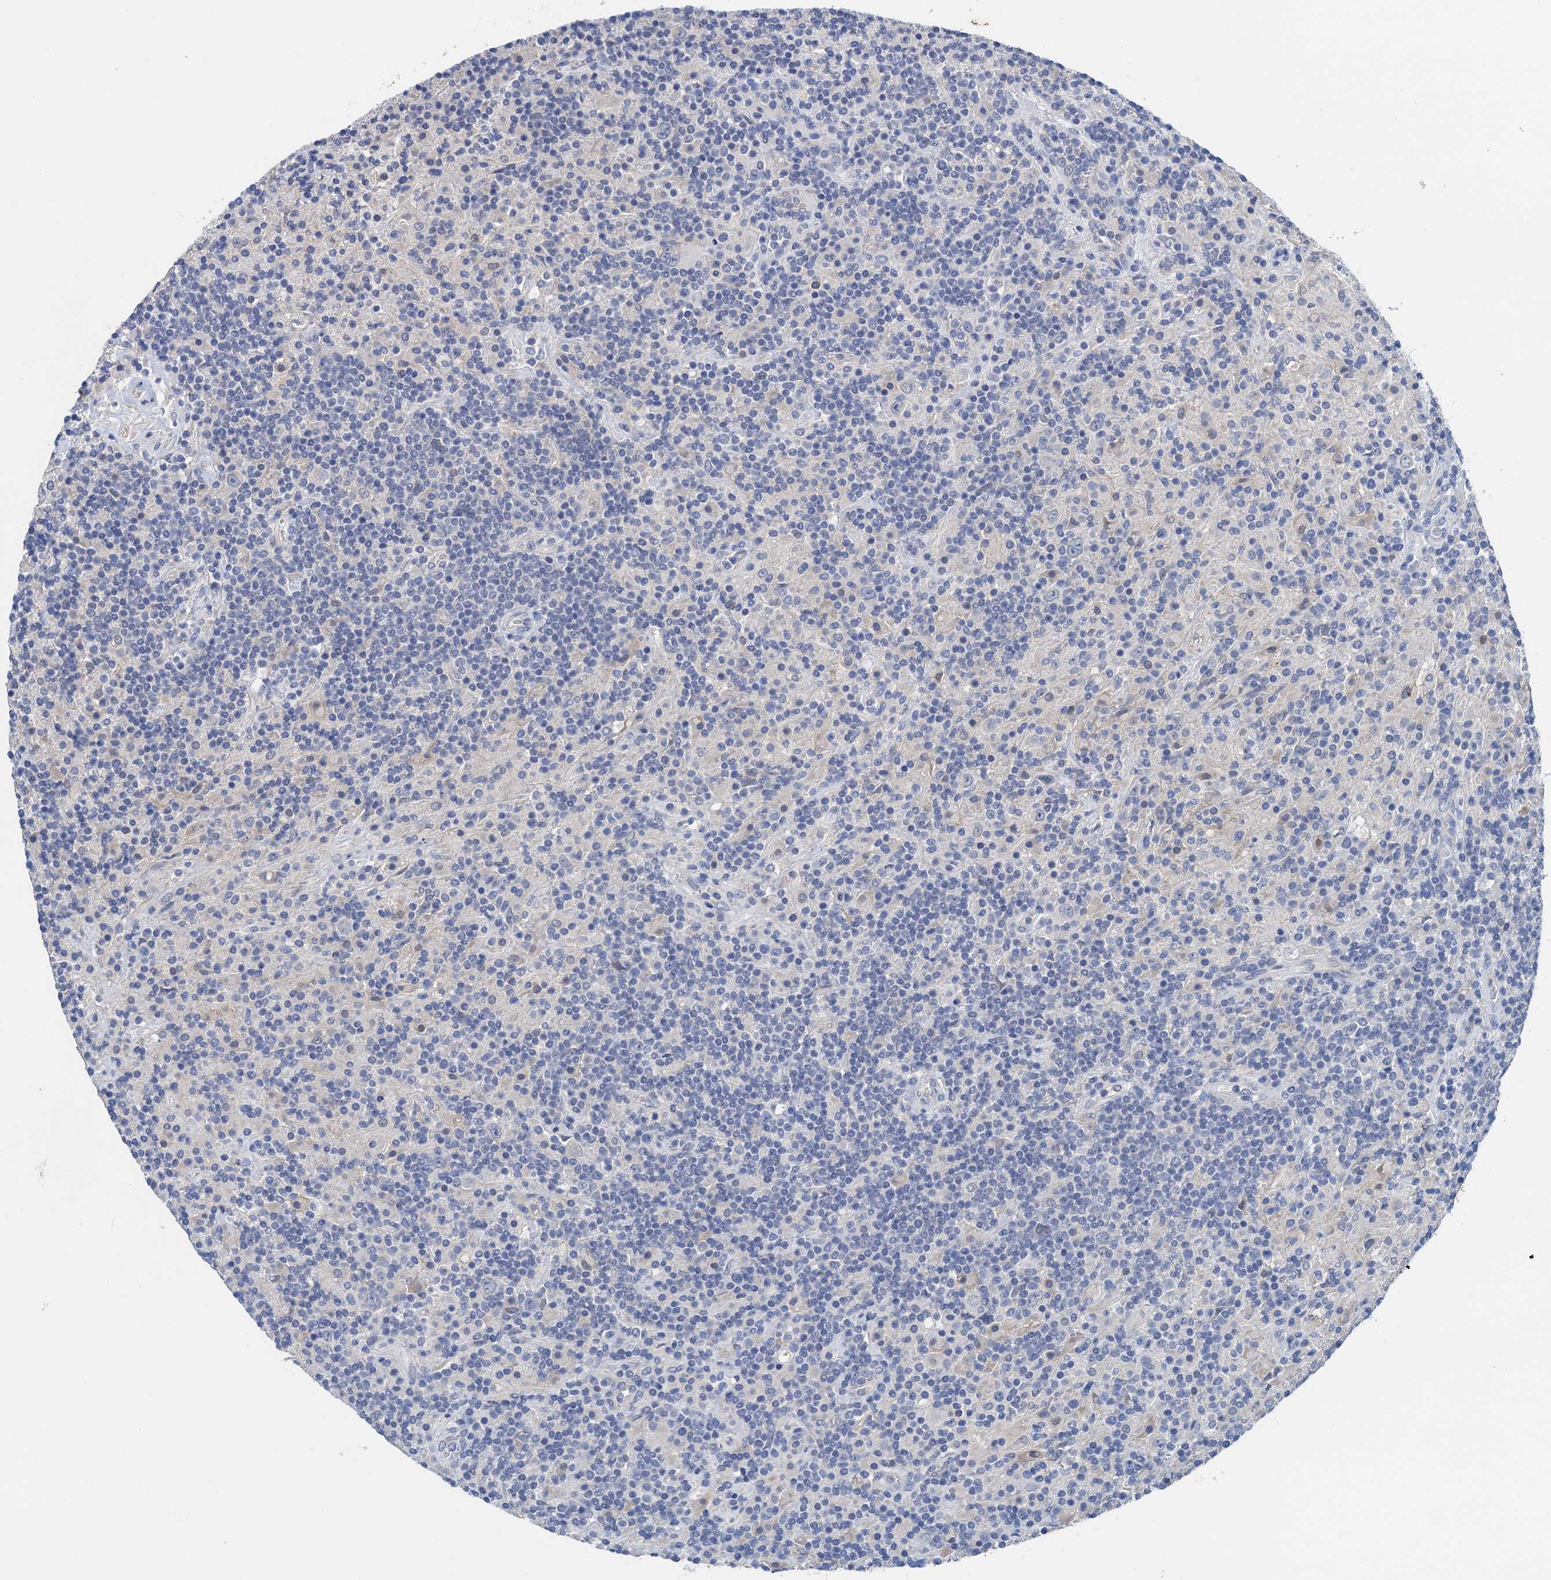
{"staining": {"intensity": "negative", "quantity": "none", "location": "none"}, "tissue": "lymphoma", "cell_type": "Tumor cells", "image_type": "cancer", "snomed": [{"axis": "morphology", "description": "Hodgkin's disease, NOS"}, {"axis": "topography", "description": "Lymph node"}], "caption": "High power microscopy micrograph of an immunohistochemistry (IHC) image of lymphoma, revealing no significant positivity in tumor cells.", "gene": "TMEM39B", "patient": {"sex": "male", "age": 70}}